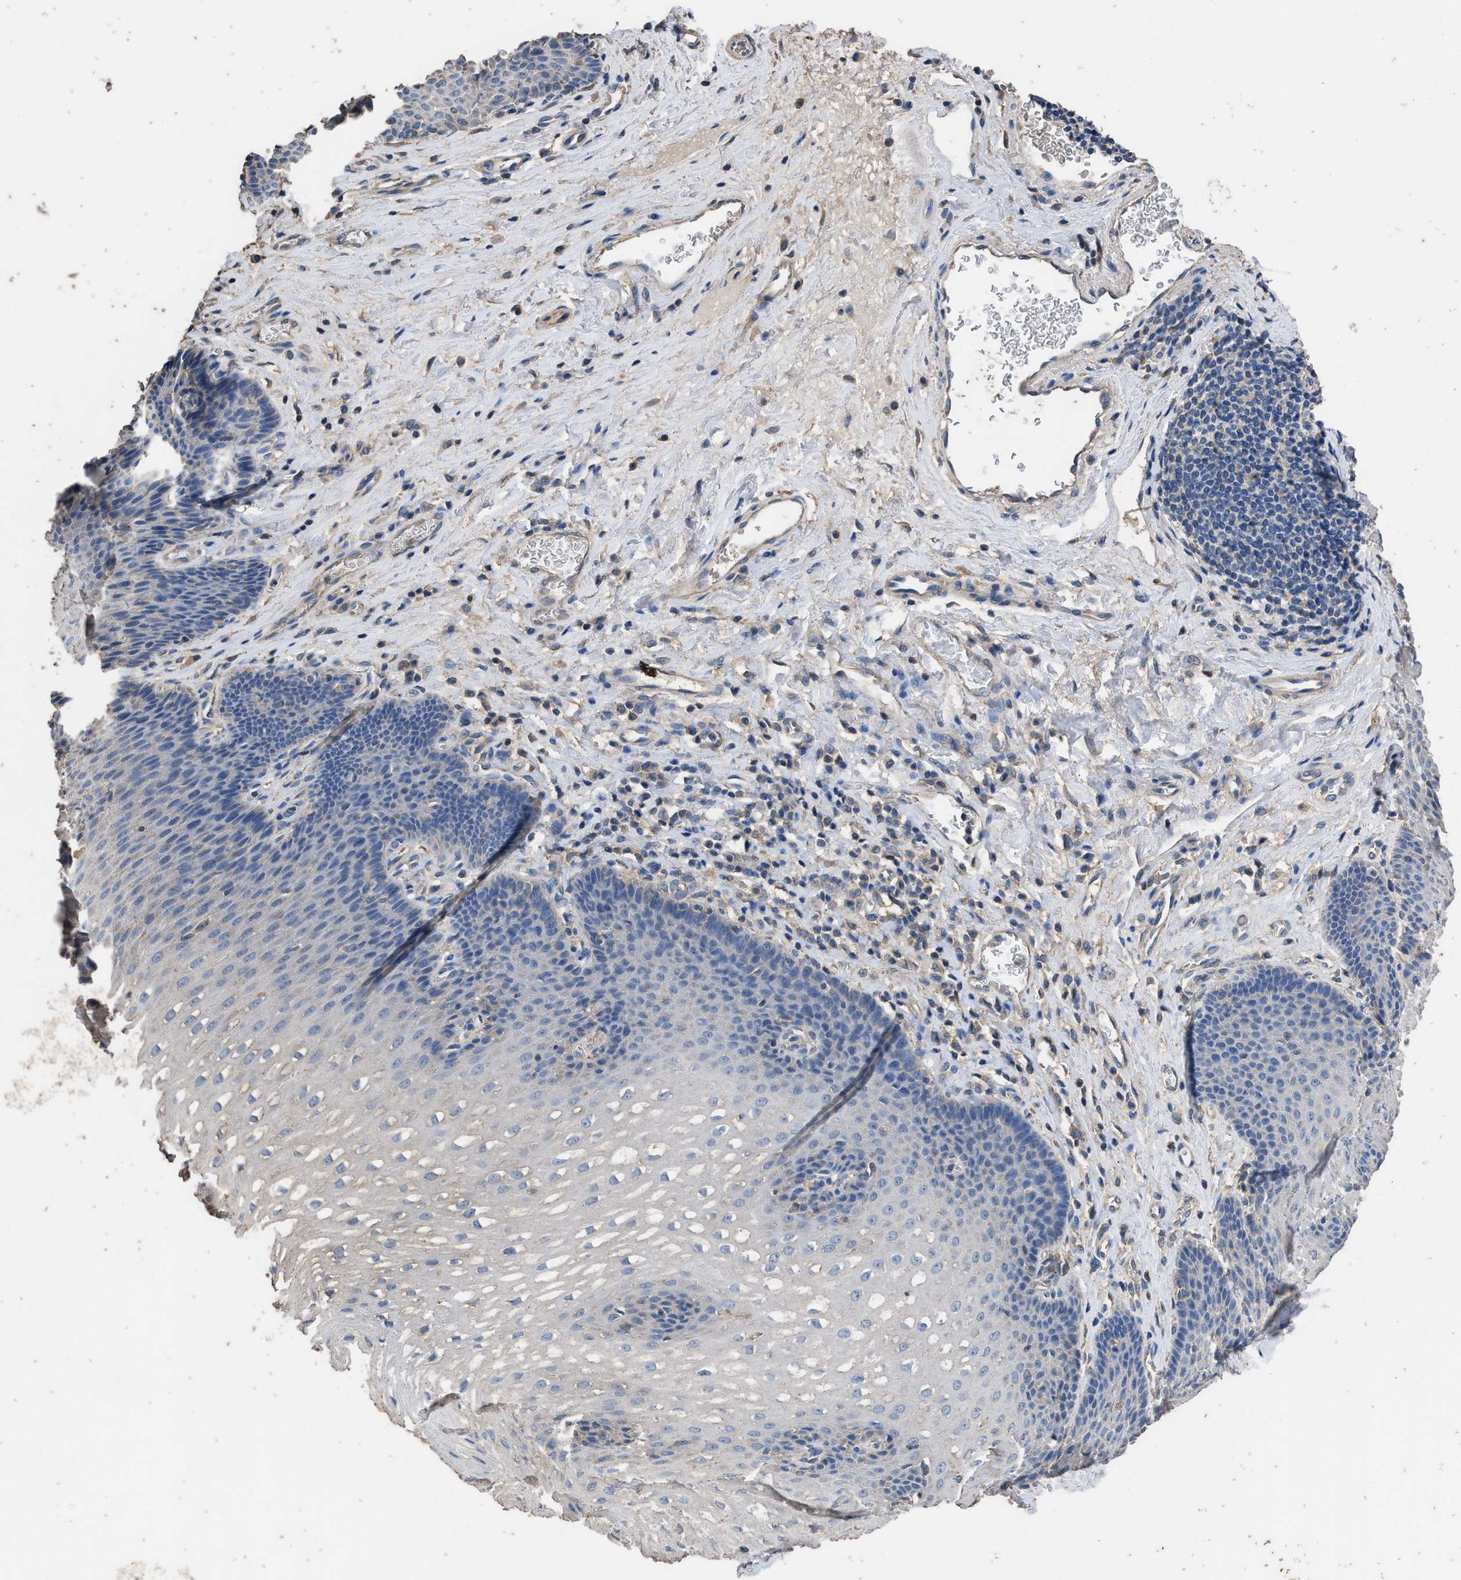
{"staining": {"intensity": "negative", "quantity": "none", "location": "none"}, "tissue": "esophagus", "cell_type": "Squamous epithelial cells", "image_type": "normal", "snomed": [{"axis": "morphology", "description": "Normal tissue, NOS"}, {"axis": "topography", "description": "Esophagus"}], "caption": "Immunohistochemistry (IHC) micrograph of normal esophagus: esophagus stained with DAB (3,3'-diaminobenzidine) reveals no significant protein positivity in squamous epithelial cells. Brightfield microscopy of IHC stained with DAB (3,3'-diaminobenzidine) (brown) and hematoxylin (blue), captured at high magnification.", "gene": "ITSN1", "patient": {"sex": "male", "age": 48}}